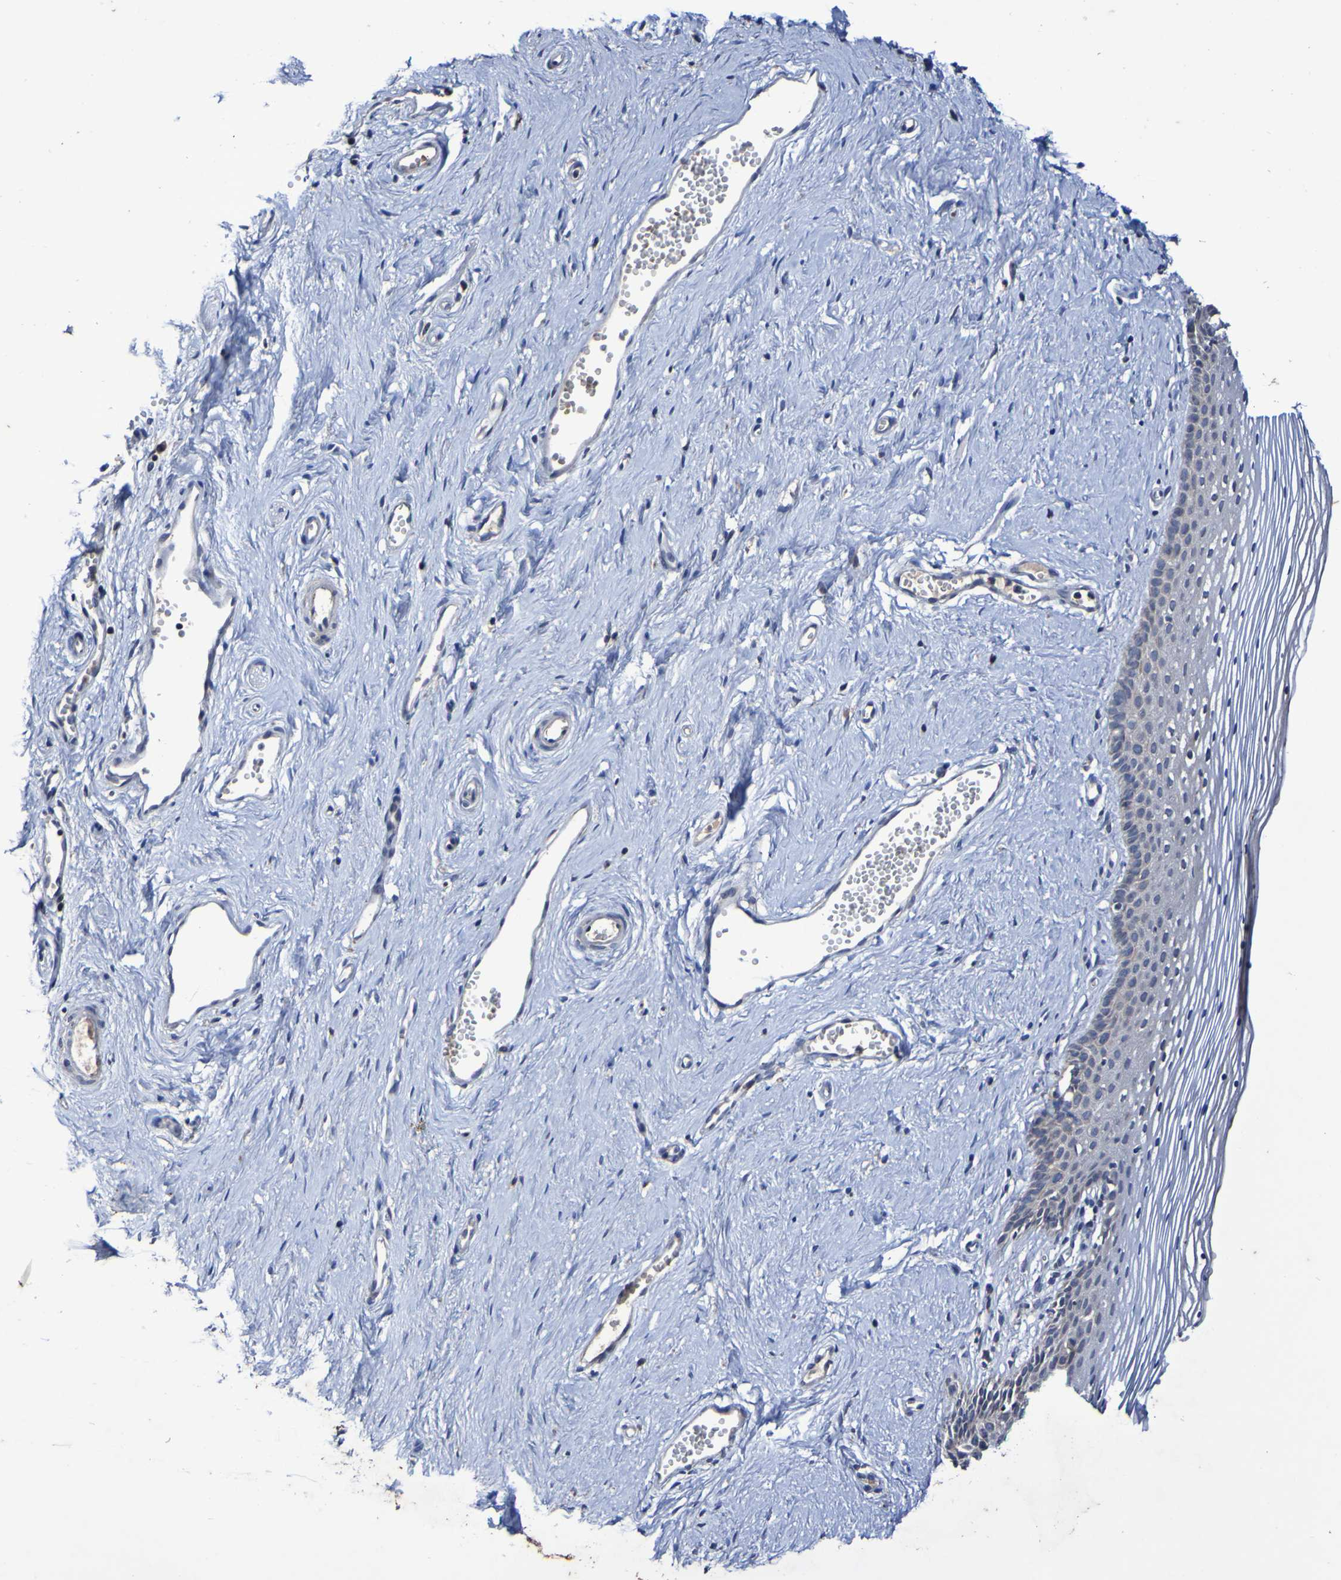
{"staining": {"intensity": "negative", "quantity": "none", "location": "none"}, "tissue": "vagina", "cell_type": "Squamous epithelial cells", "image_type": "normal", "snomed": [{"axis": "morphology", "description": "Normal tissue, NOS"}, {"axis": "topography", "description": "Vagina"}], "caption": "The micrograph shows no significant expression in squamous epithelial cells of vagina.", "gene": "PTP4A2", "patient": {"sex": "female", "age": 32}}